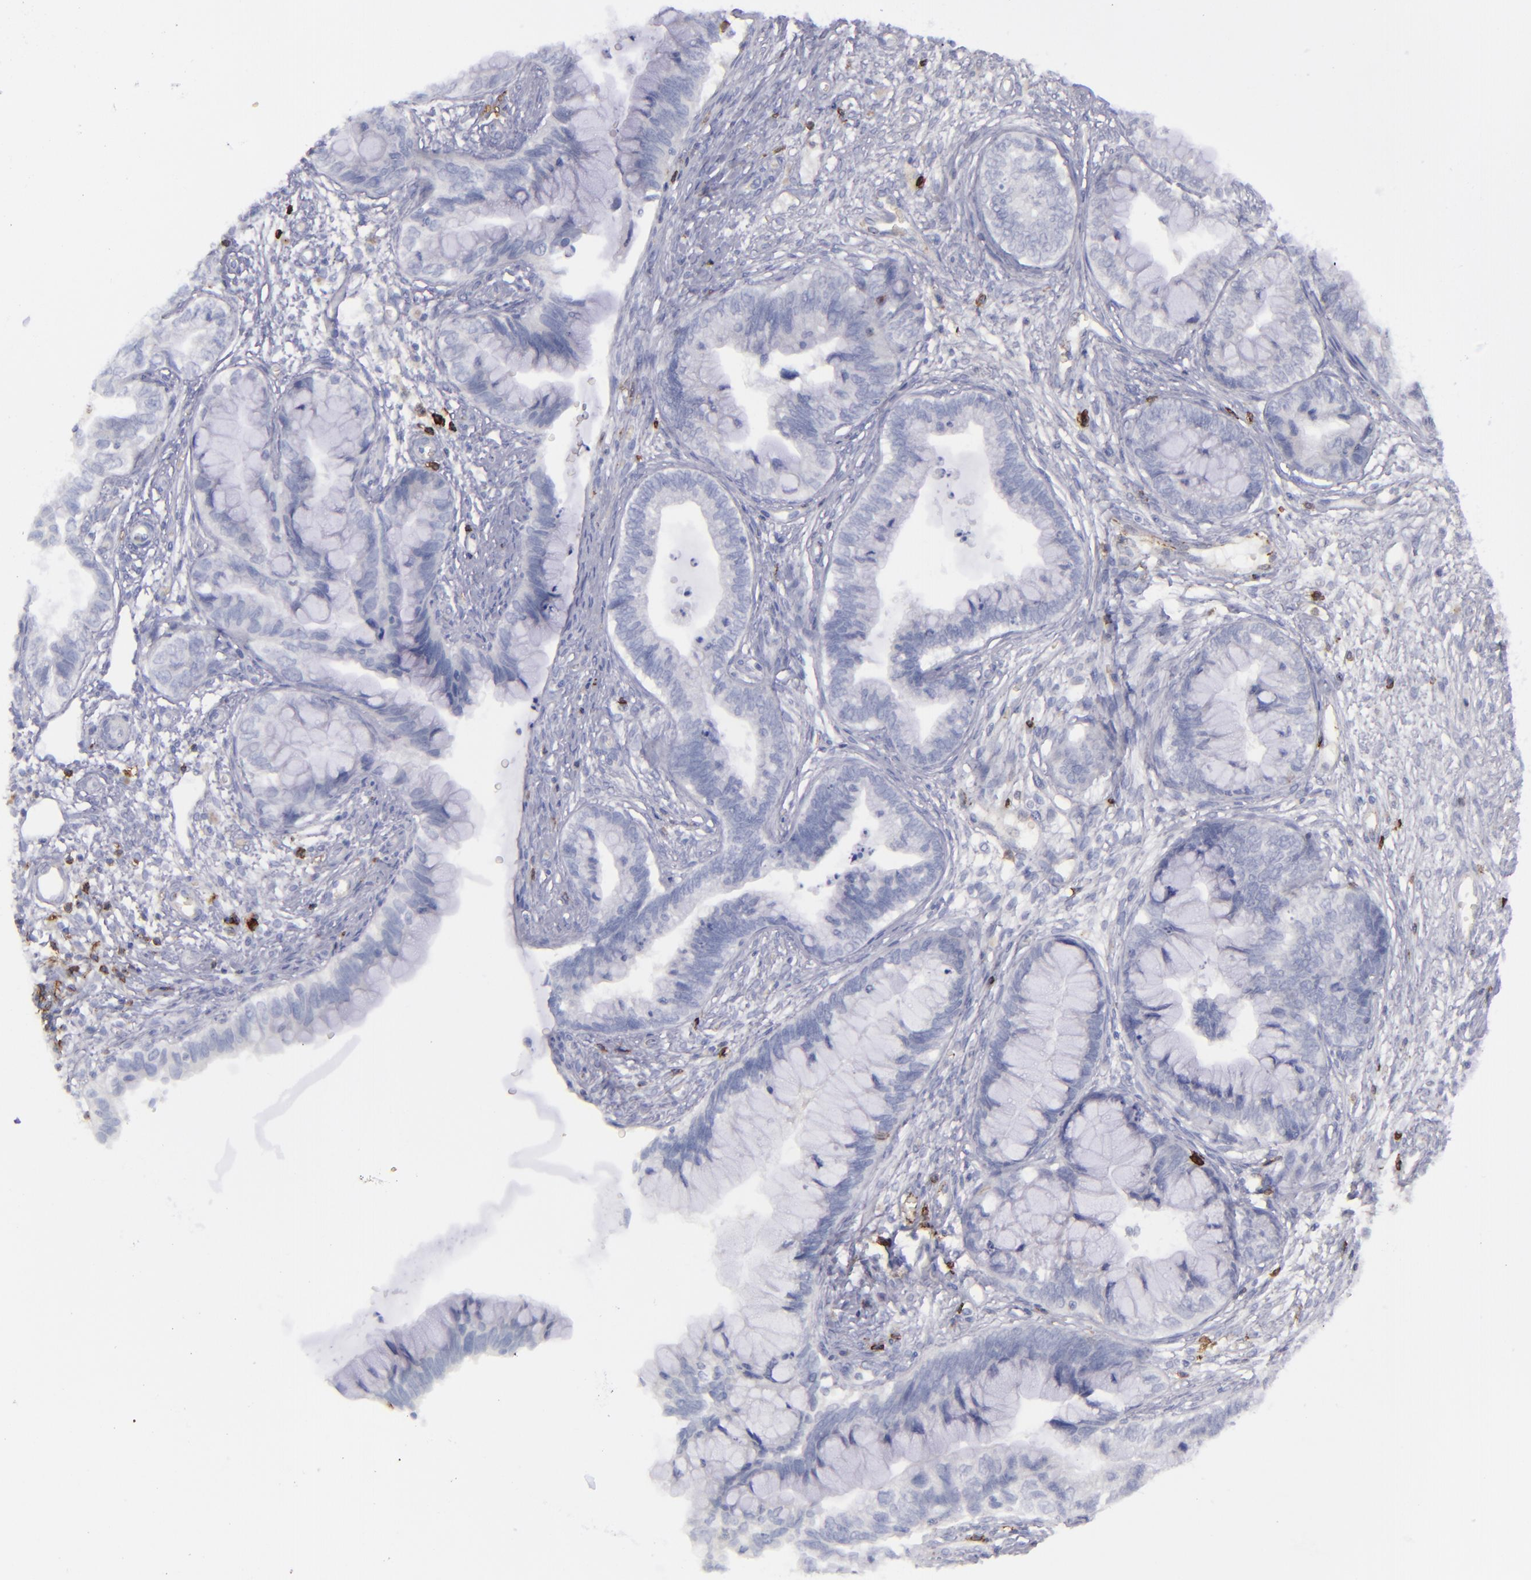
{"staining": {"intensity": "negative", "quantity": "none", "location": "none"}, "tissue": "cervical cancer", "cell_type": "Tumor cells", "image_type": "cancer", "snomed": [{"axis": "morphology", "description": "Adenocarcinoma, NOS"}, {"axis": "topography", "description": "Cervix"}], "caption": "Immunohistochemistry (IHC) image of neoplastic tissue: cervical adenocarcinoma stained with DAB (3,3'-diaminobenzidine) exhibits no significant protein expression in tumor cells.", "gene": "CD27", "patient": {"sex": "female", "age": 44}}